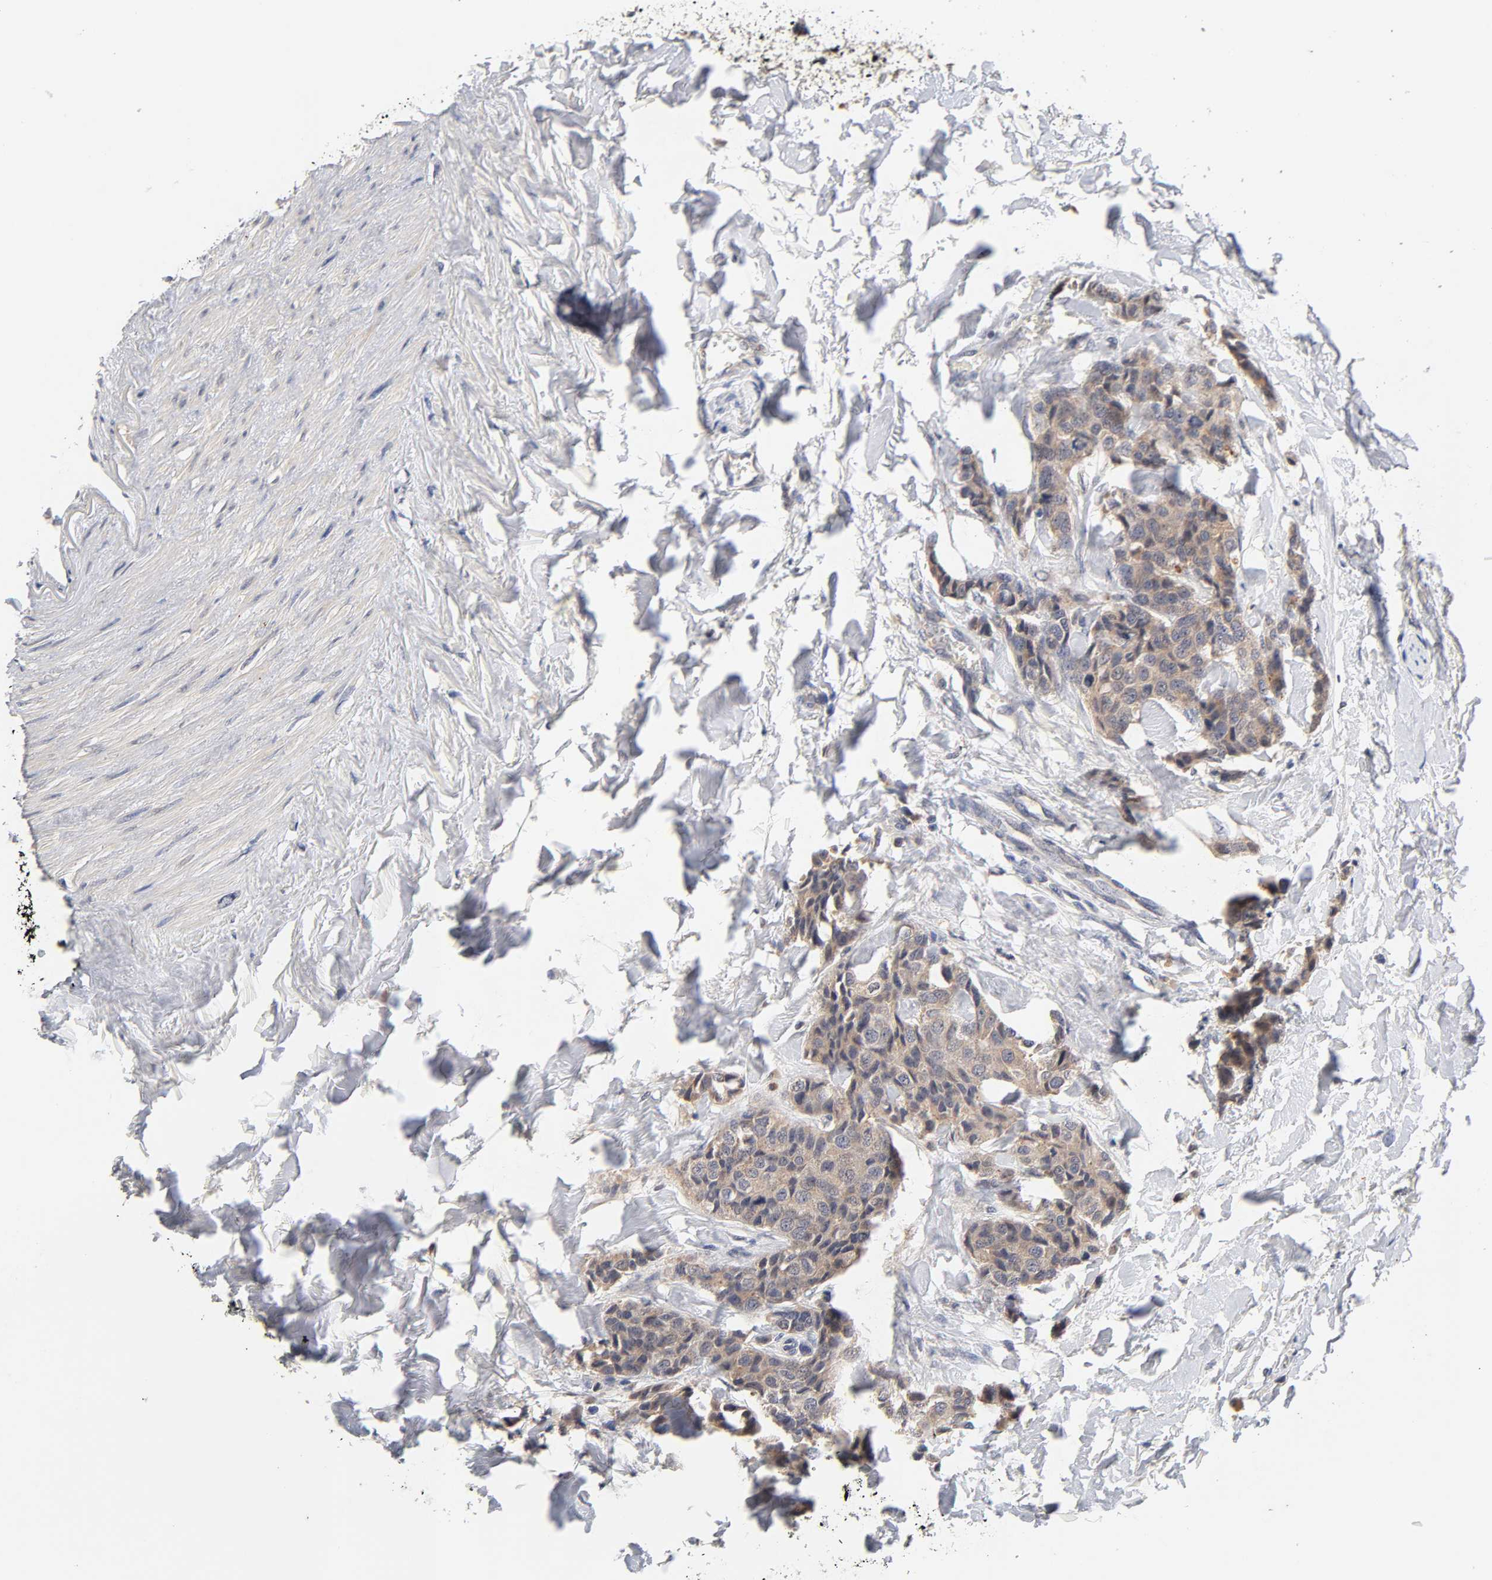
{"staining": {"intensity": "weak", "quantity": ">75%", "location": "cytoplasmic/membranous"}, "tissue": "breast cancer", "cell_type": "Tumor cells", "image_type": "cancer", "snomed": [{"axis": "morphology", "description": "Duct carcinoma"}, {"axis": "topography", "description": "Breast"}], "caption": "Tumor cells demonstrate weak cytoplasmic/membranous positivity in about >75% of cells in infiltrating ductal carcinoma (breast). (brown staining indicates protein expression, while blue staining denotes nuclei).", "gene": "CXADR", "patient": {"sex": "female", "age": 80}}